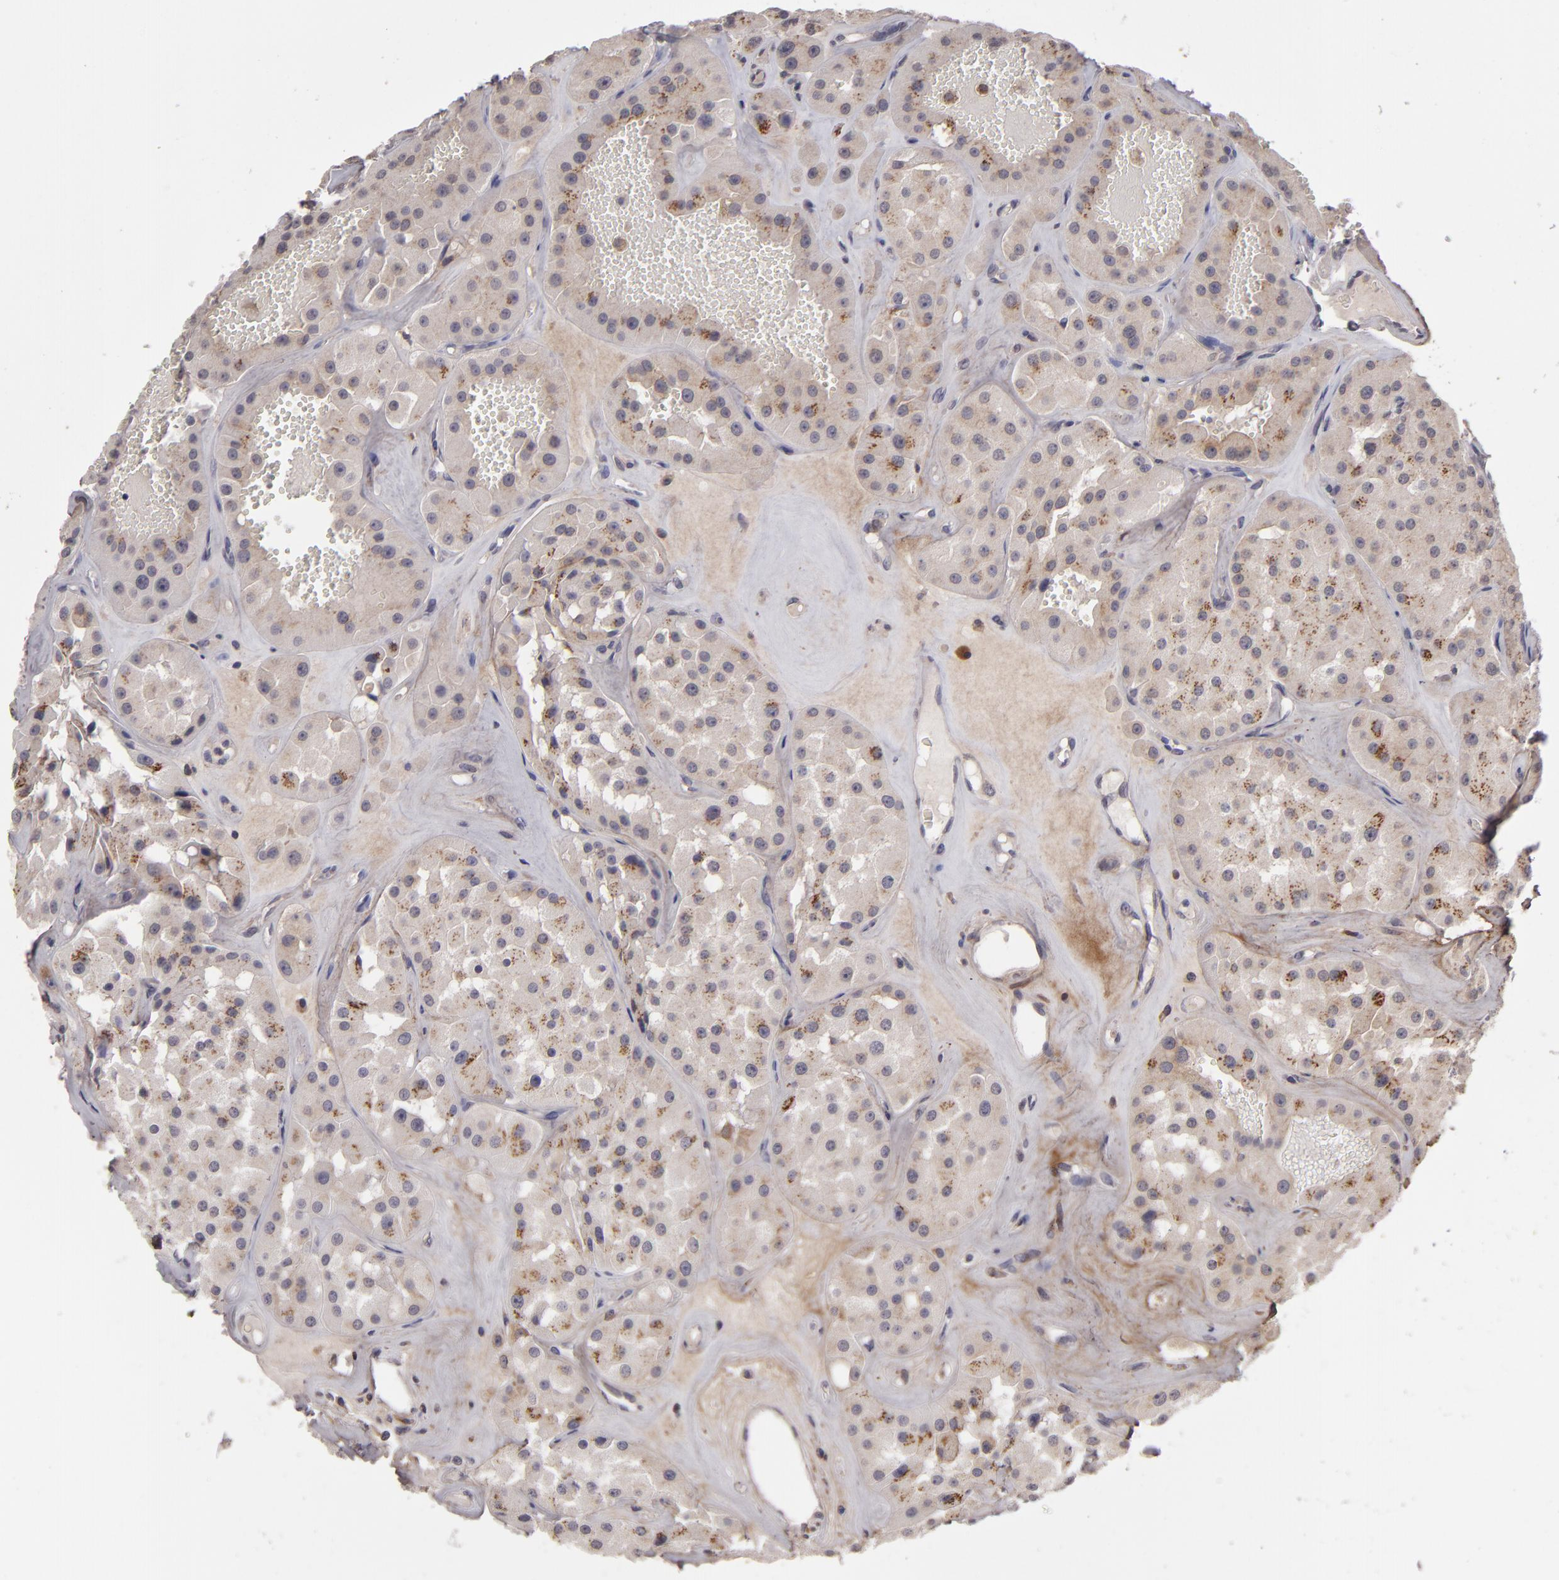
{"staining": {"intensity": "moderate", "quantity": ">75%", "location": "cytoplasmic/membranous"}, "tissue": "renal cancer", "cell_type": "Tumor cells", "image_type": "cancer", "snomed": [{"axis": "morphology", "description": "Adenocarcinoma, uncertain malignant potential"}, {"axis": "topography", "description": "Kidney"}], "caption": "Moderate cytoplasmic/membranous expression is seen in about >75% of tumor cells in renal cancer (adenocarcinoma,  uncertain malignant potential).", "gene": "IL12A", "patient": {"sex": "male", "age": 63}}